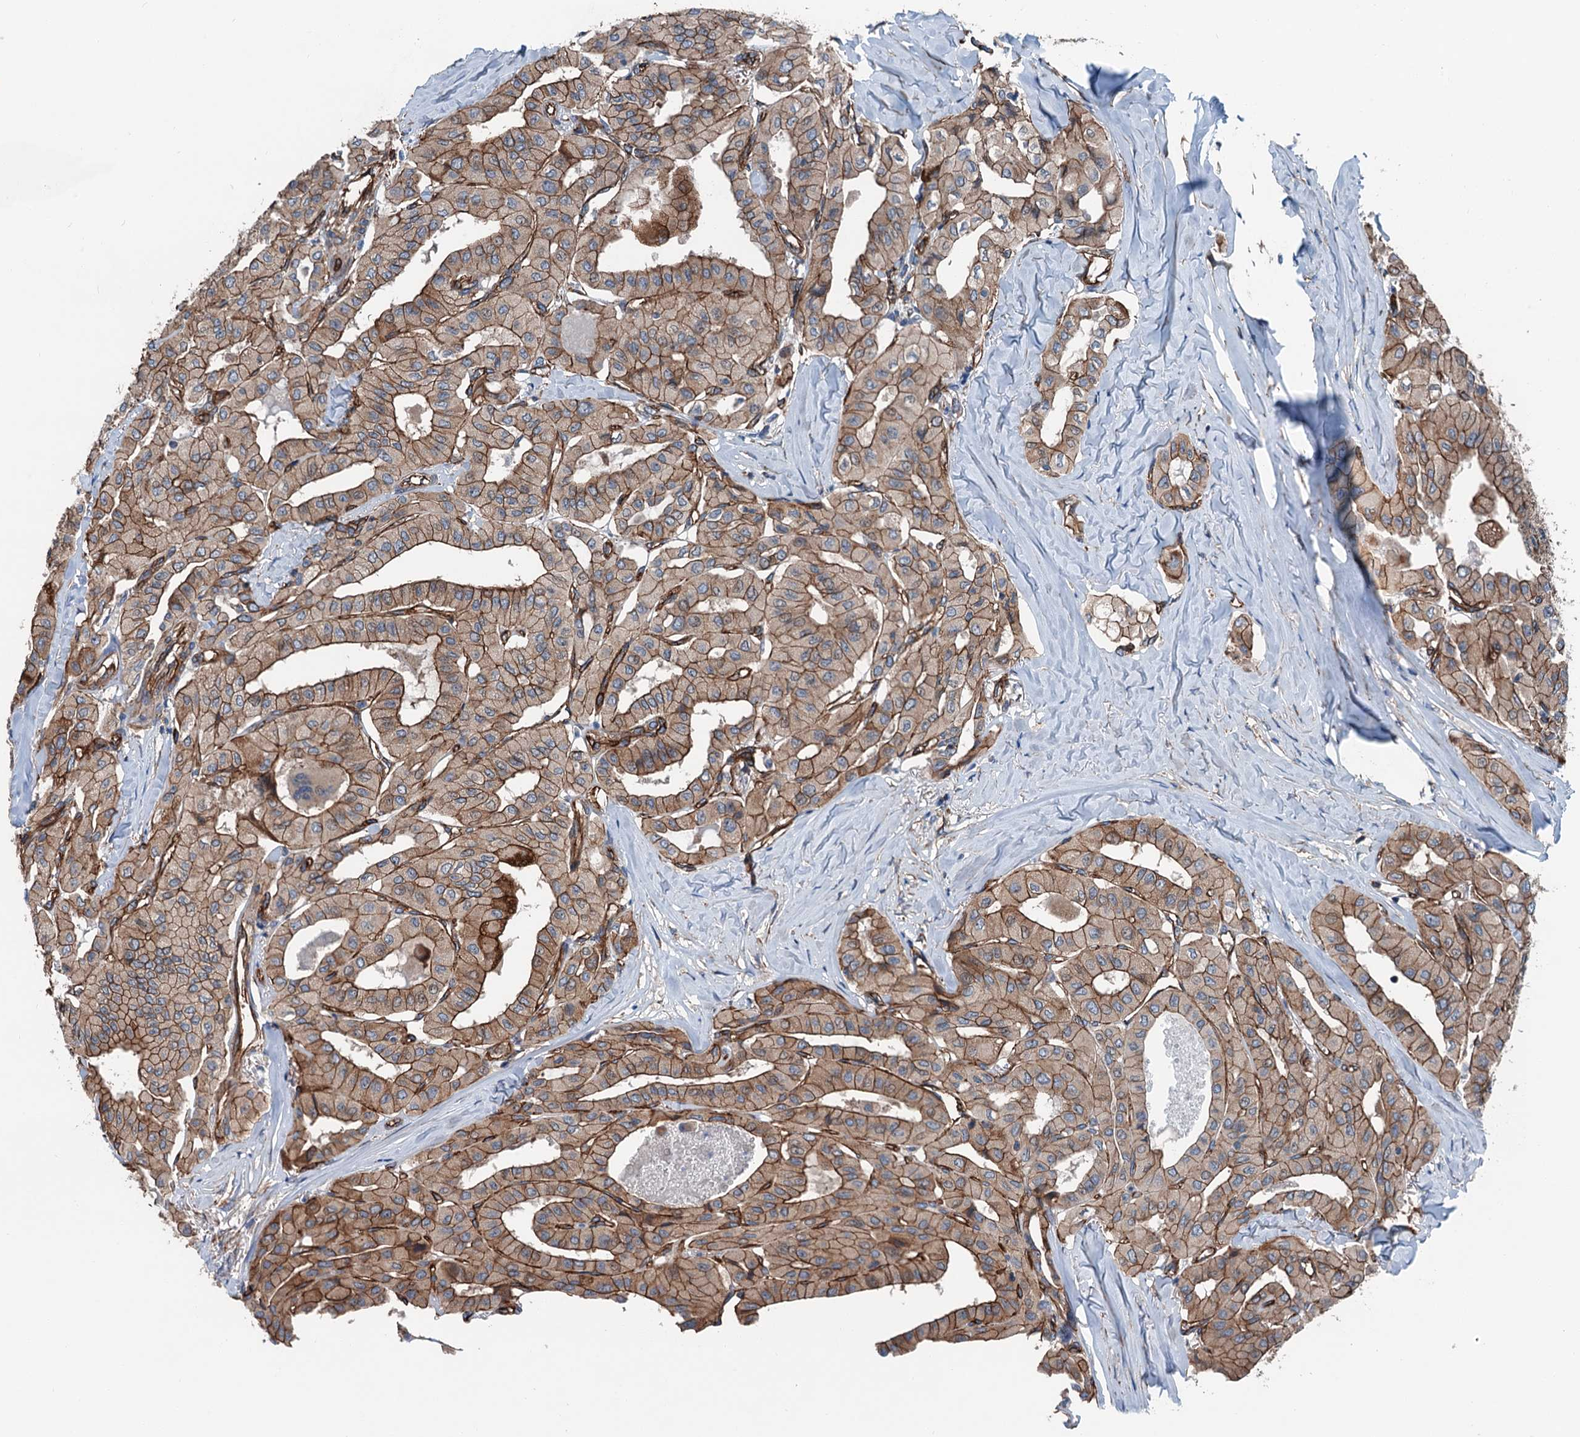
{"staining": {"intensity": "moderate", "quantity": ">75%", "location": "cytoplasmic/membranous"}, "tissue": "thyroid cancer", "cell_type": "Tumor cells", "image_type": "cancer", "snomed": [{"axis": "morphology", "description": "Papillary adenocarcinoma, NOS"}, {"axis": "topography", "description": "Thyroid gland"}], "caption": "Moderate cytoplasmic/membranous protein staining is appreciated in approximately >75% of tumor cells in thyroid papillary adenocarcinoma.", "gene": "NMRAL1", "patient": {"sex": "female", "age": 59}}